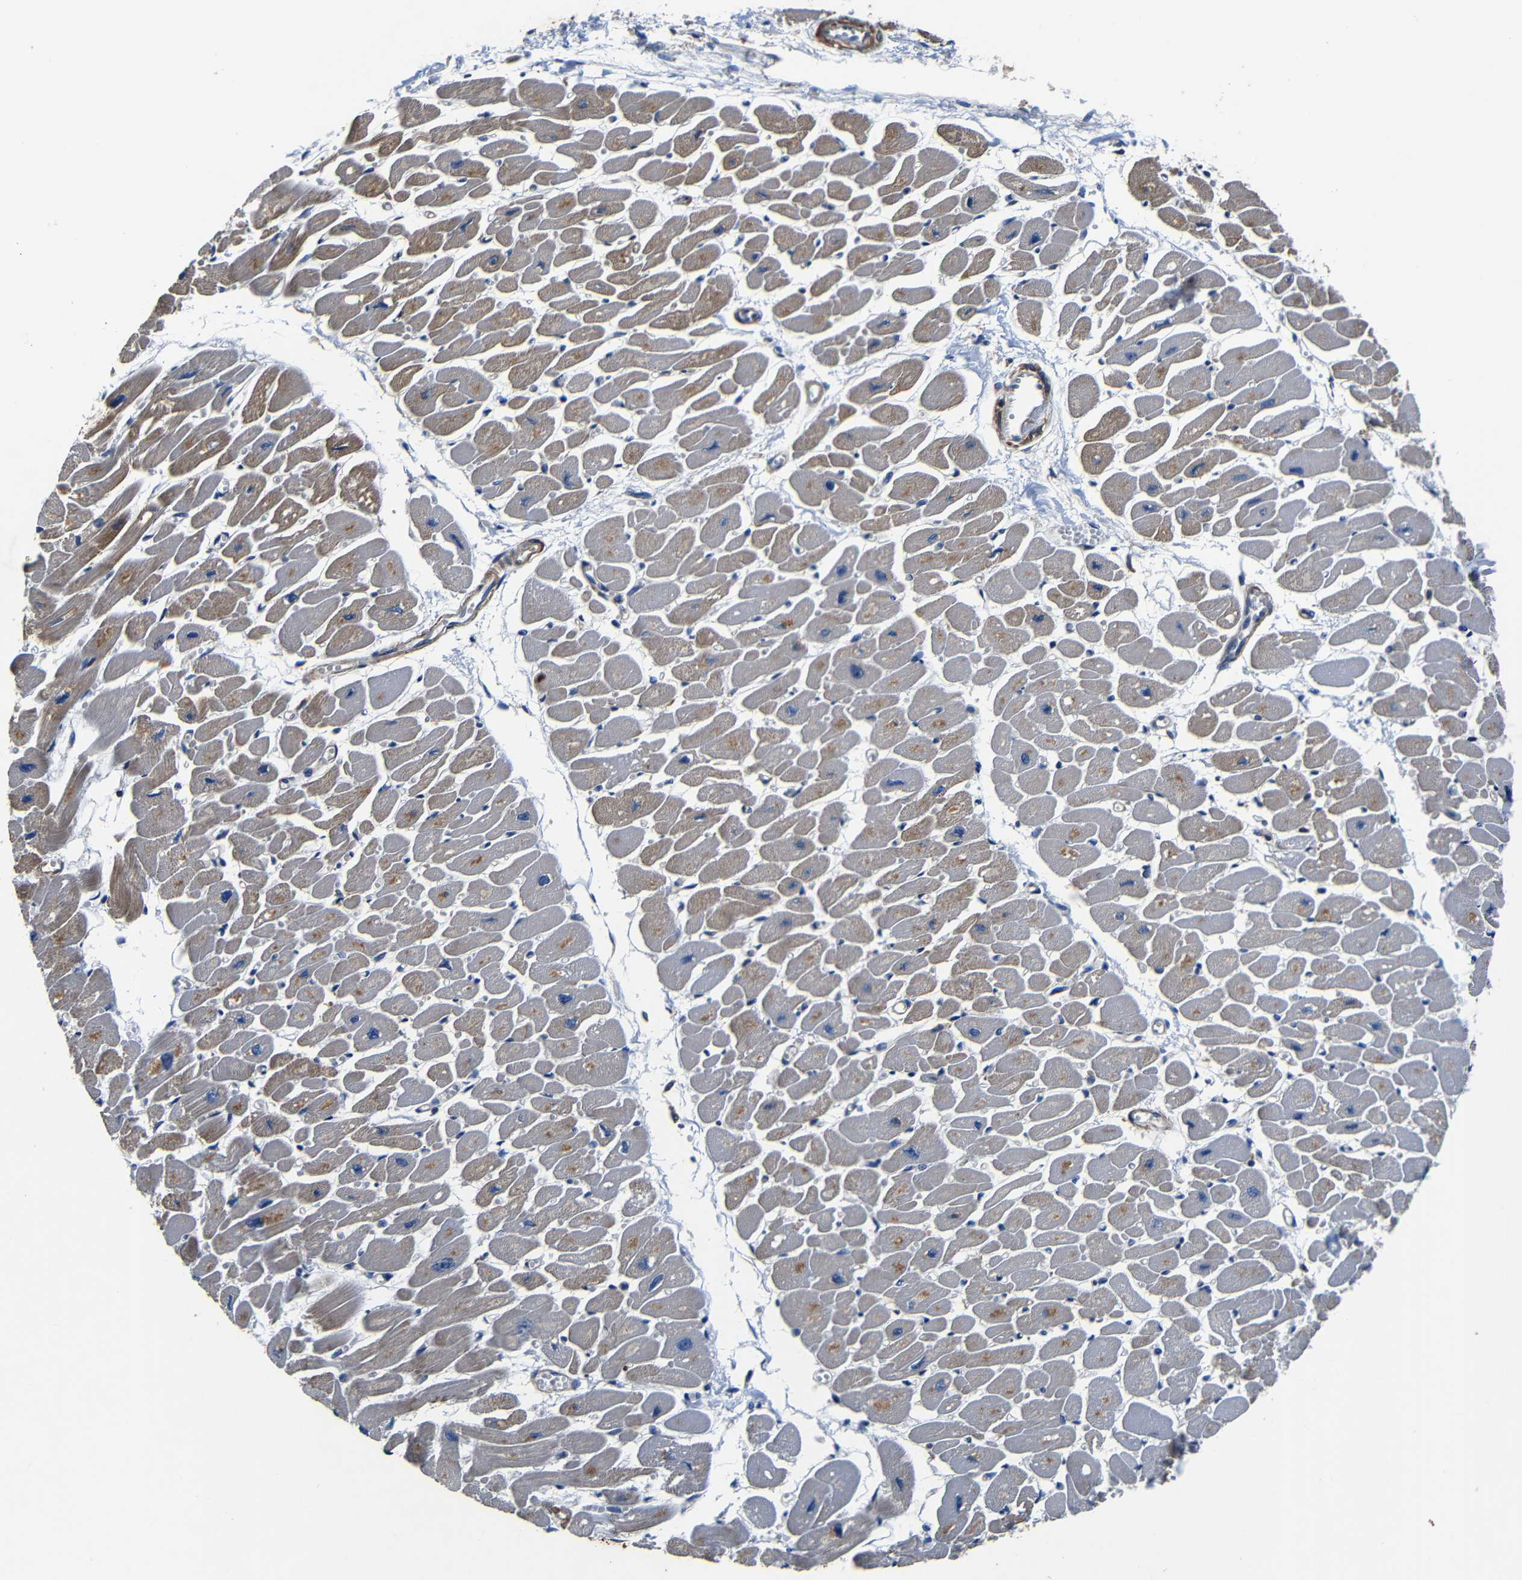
{"staining": {"intensity": "moderate", "quantity": "<25%", "location": "cytoplasmic/membranous"}, "tissue": "heart muscle", "cell_type": "Cardiomyocytes", "image_type": "normal", "snomed": [{"axis": "morphology", "description": "Normal tissue, NOS"}, {"axis": "topography", "description": "Heart"}], "caption": "The micrograph reveals staining of benign heart muscle, revealing moderate cytoplasmic/membranous protein positivity (brown color) within cardiomyocytes. (DAB IHC, brown staining for protein, blue staining for nuclei).", "gene": "CNR2", "patient": {"sex": "female", "age": 54}}